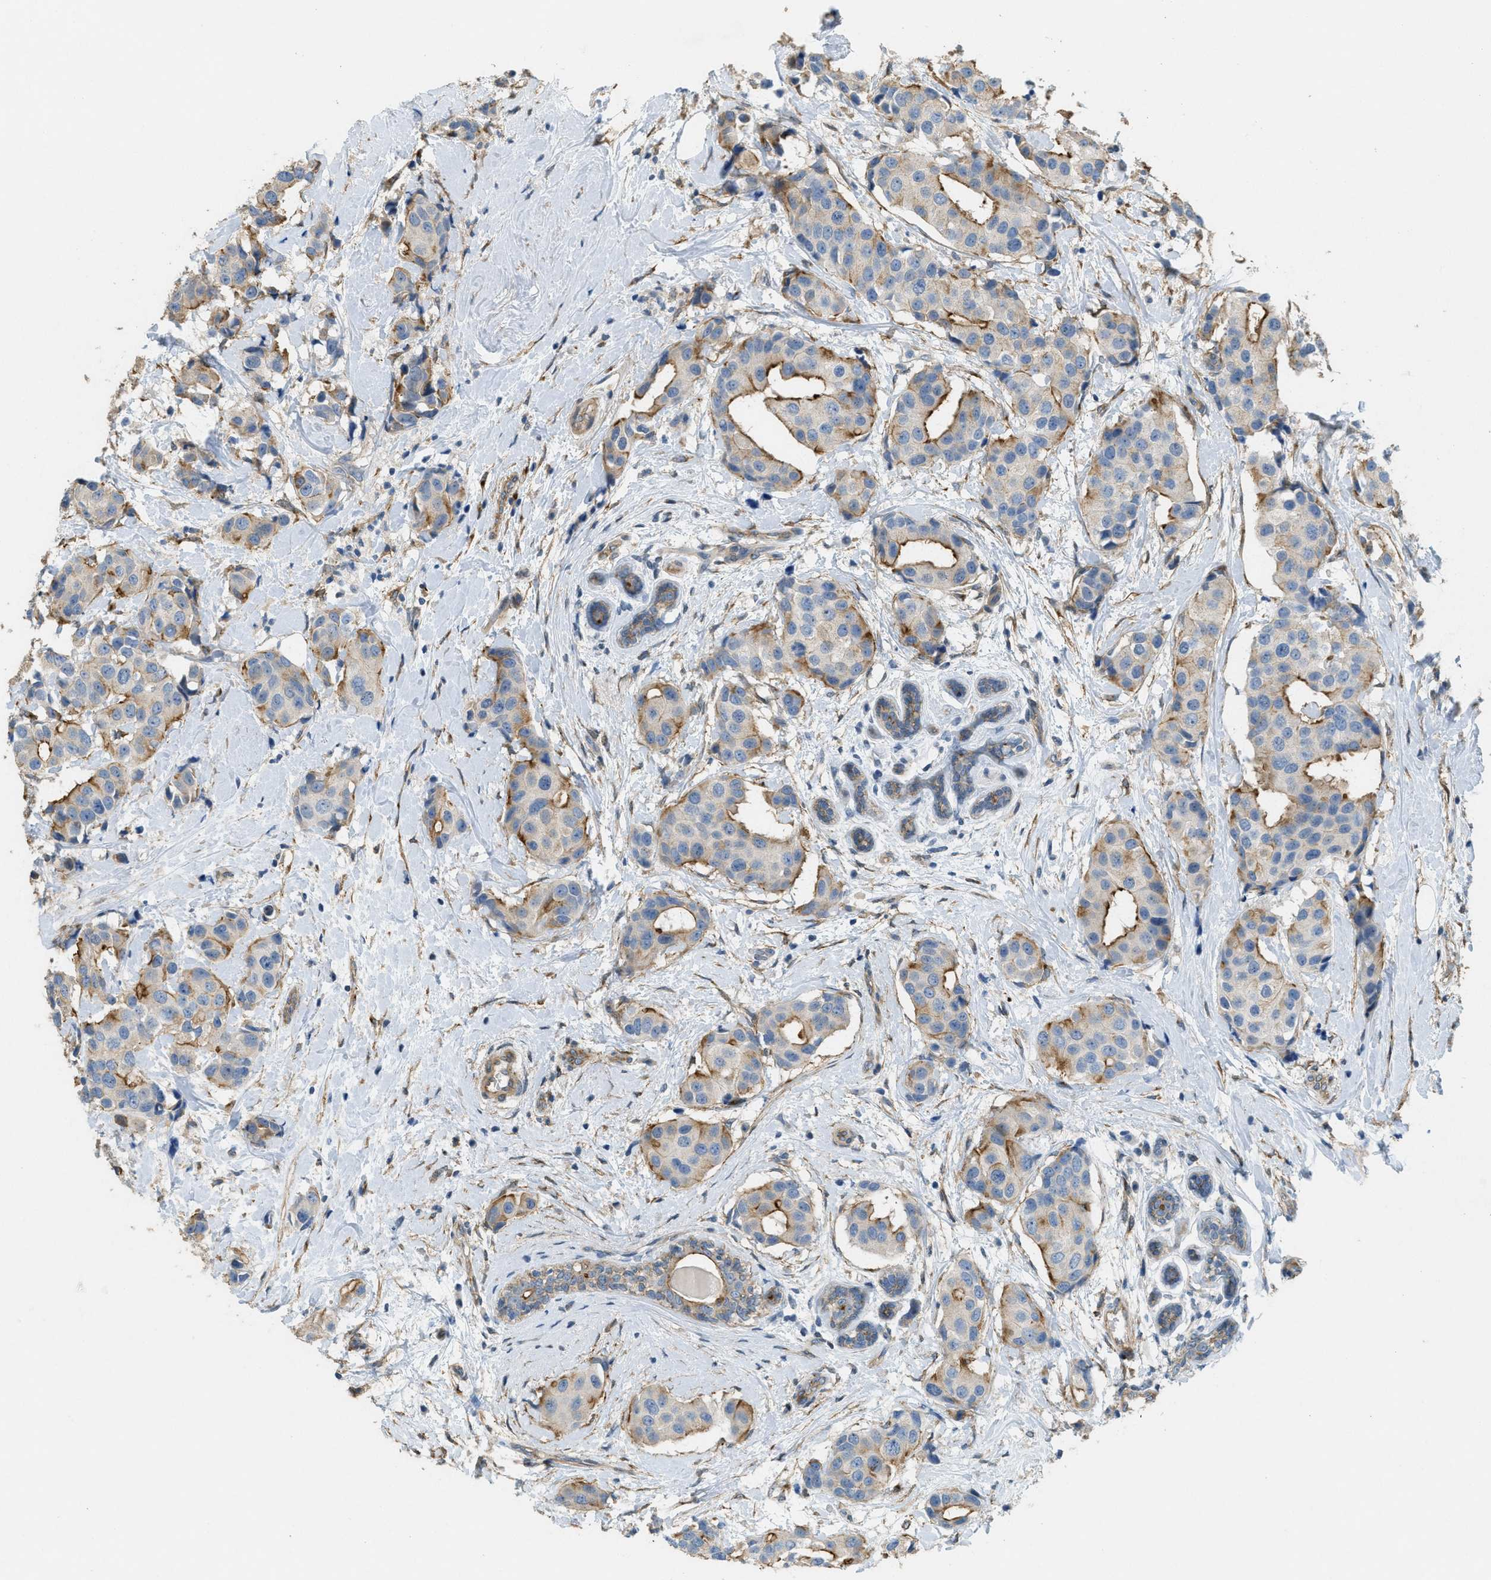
{"staining": {"intensity": "moderate", "quantity": "25%-75%", "location": "cytoplasmic/membranous"}, "tissue": "breast cancer", "cell_type": "Tumor cells", "image_type": "cancer", "snomed": [{"axis": "morphology", "description": "Normal tissue, NOS"}, {"axis": "morphology", "description": "Duct carcinoma"}, {"axis": "topography", "description": "Breast"}], "caption": "Breast cancer (intraductal carcinoma) was stained to show a protein in brown. There is medium levels of moderate cytoplasmic/membranous staining in about 25%-75% of tumor cells.", "gene": "ADCY5", "patient": {"sex": "female", "age": 39}}